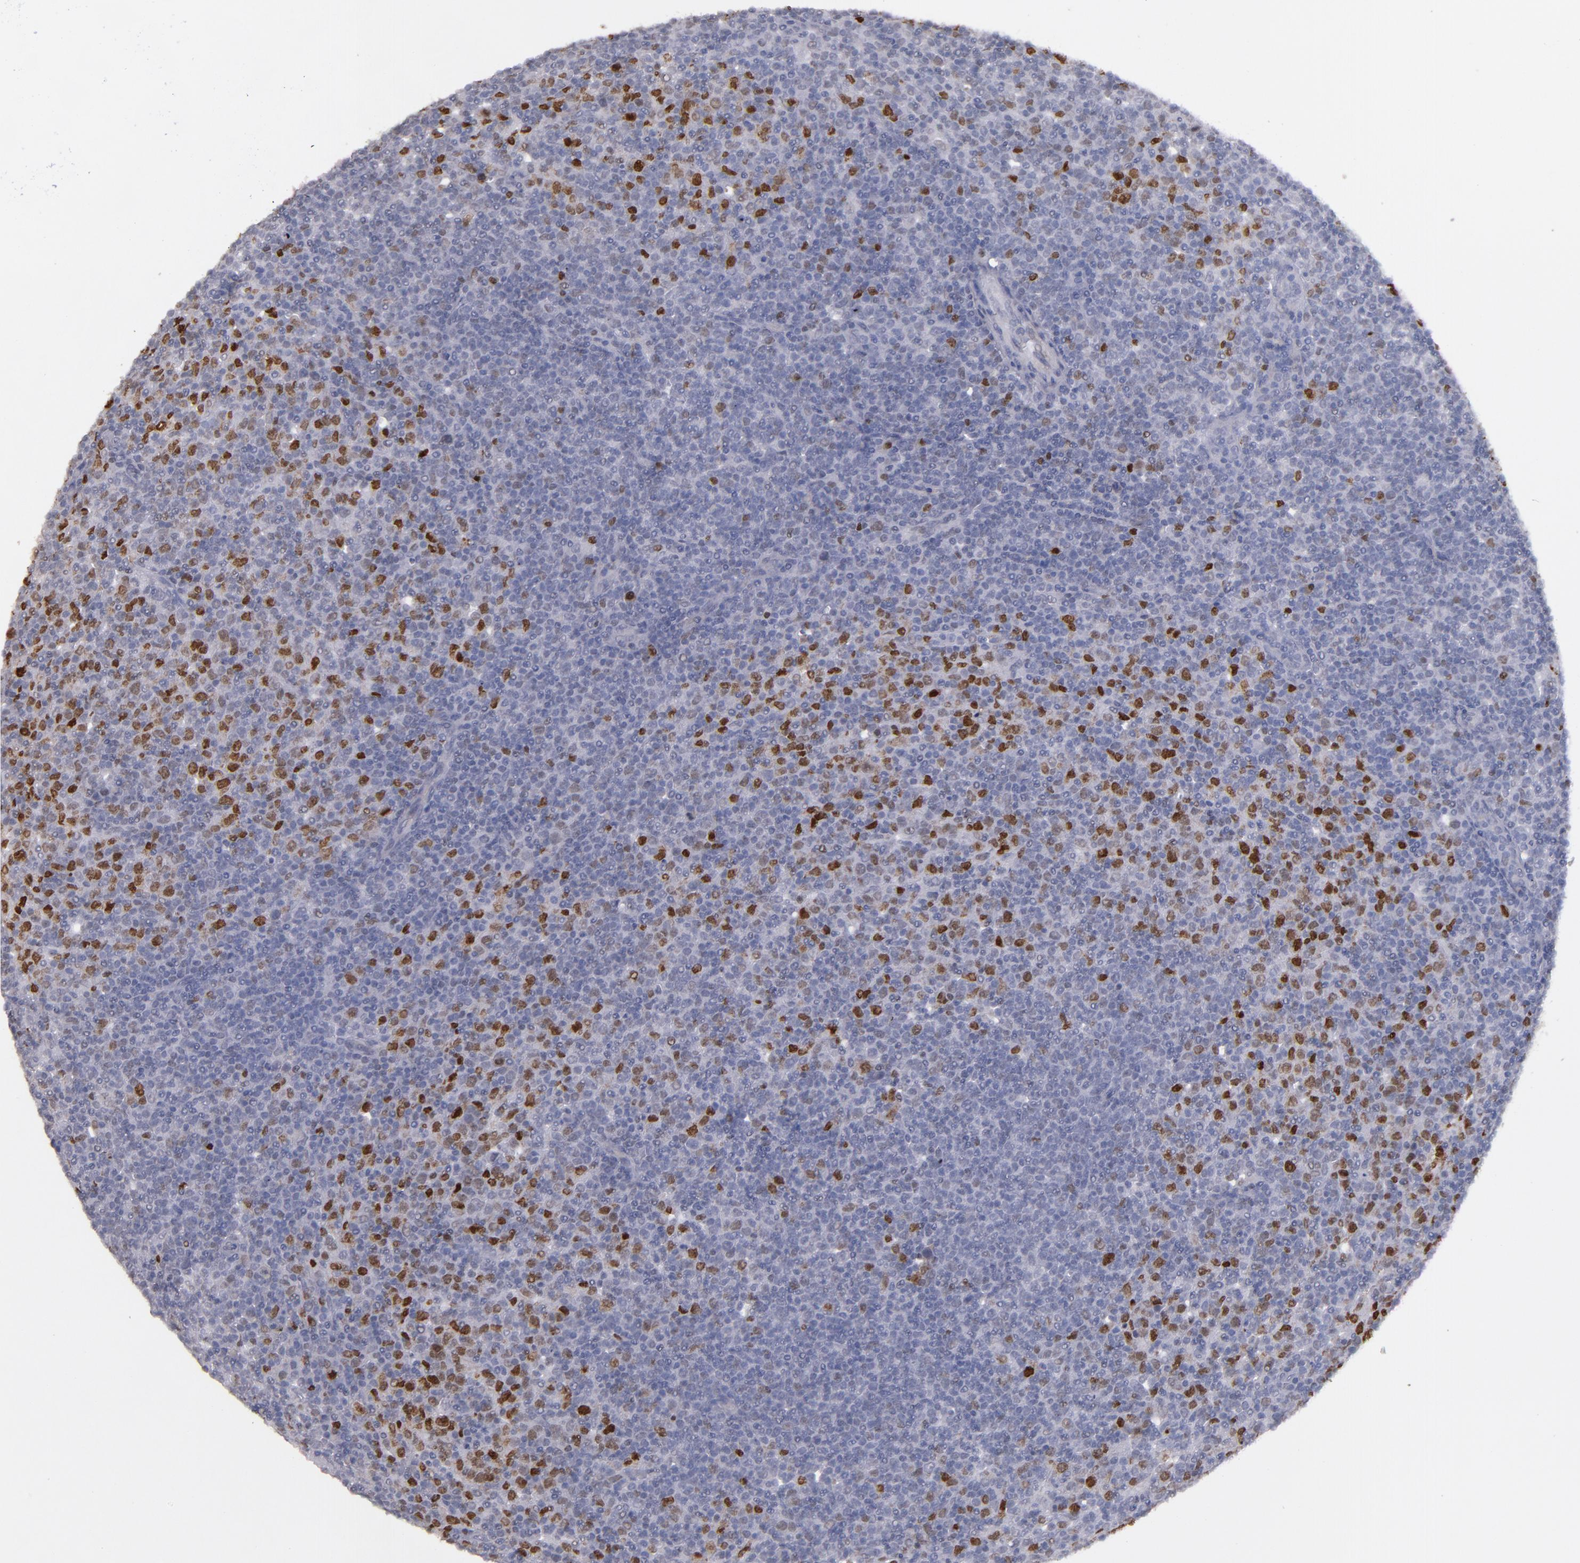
{"staining": {"intensity": "weak", "quantity": "25%-75%", "location": "nuclear"}, "tissue": "lymphoma", "cell_type": "Tumor cells", "image_type": "cancer", "snomed": [{"axis": "morphology", "description": "Malignant lymphoma, non-Hodgkin's type, Low grade"}, {"axis": "topography", "description": "Lymph node"}], "caption": "Approximately 25%-75% of tumor cells in lymphoma display weak nuclear protein expression as visualized by brown immunohistochemical staining.", "gene": "IRF4", "patient": {"sex": "male", "age": 70}}